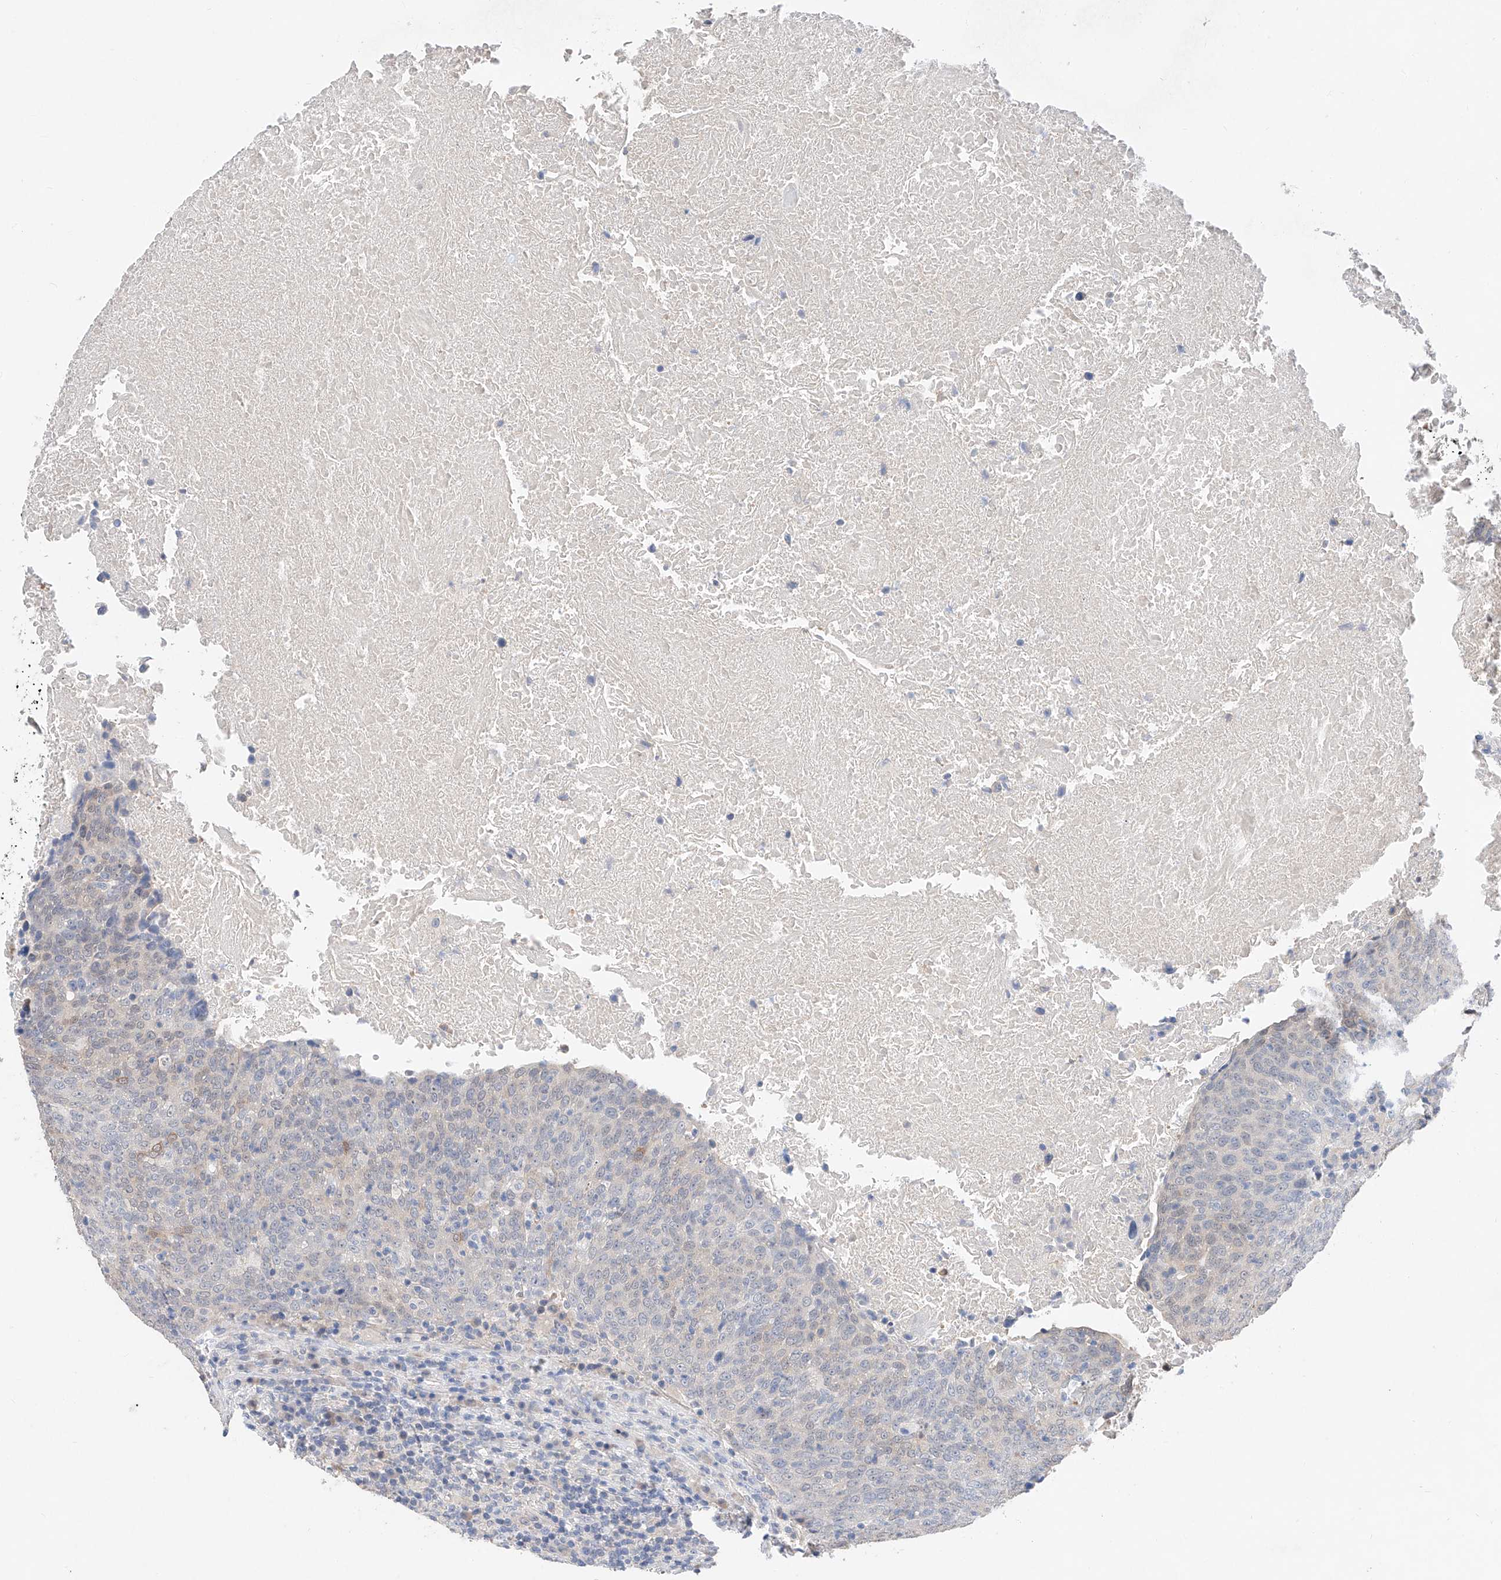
{"staining": {"intensity": "negative", "quantity": "none", "location": "none"}, "tissue": "head and neck cancer", "cell_type": "Tumor cells", "image_type": "cancer", "snomed": [{"axis": "morphology", "description": "Squamous cell carcinoma, NOS"}, {"axis": "morphology", "description": "Squamous cell carcinoma, metastatic, NOS"}, {"axis": "topography", "description": "Lymph node"}, {"axis": "topography", "description": "Head-Neck"}], "caption": "Immunohistochemistry image of human head and neck metastatic squamous cell carcinoma stained for a protein (brown), which shows no expression in tumor cells.", "gene": "FUCA2", "patient": {"sex": "male", "age": 62}}